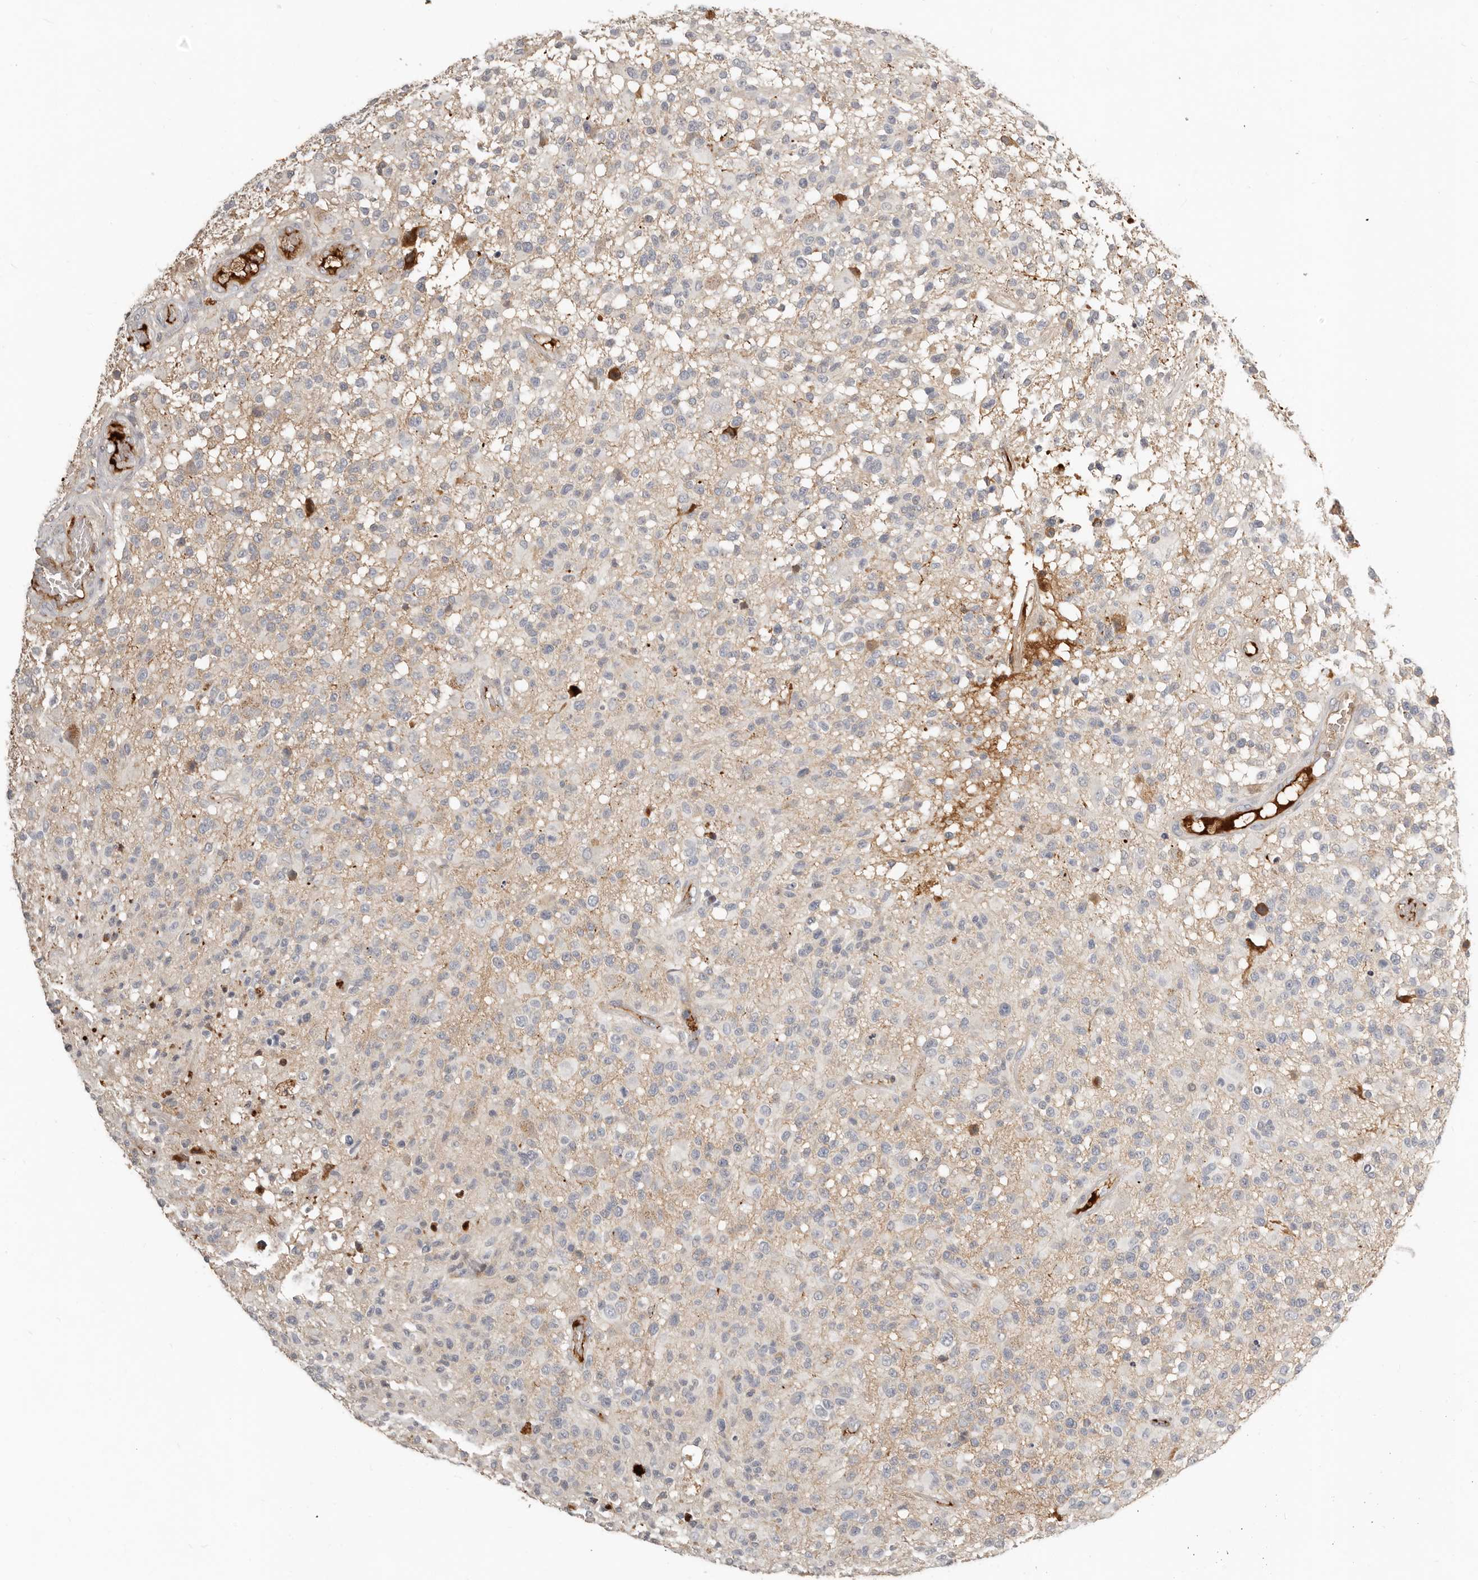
{"staining": {"intensity": "negative", "quantity": "none", "location": "none"}, "tissue": "glioma", "cell_type": "Tumor cells", "image_type": "cancer", "snomed": [{"axis": "morphology", "description": "Glioma, malignant, High grade"}, {"axis": "morphology", "description": "Glioblastoma, NOS"}, {"axis": "topography", "description": "Brain"}], "caption": "IHC of human malignant glioma (high-grade) demonstrates no expression in tumor cells. (DAB (3,3'-diaminobenzidine) IHC, high magnification).", "gene": "MTFR2", "patient": {"sex": "male", "age": 60}}